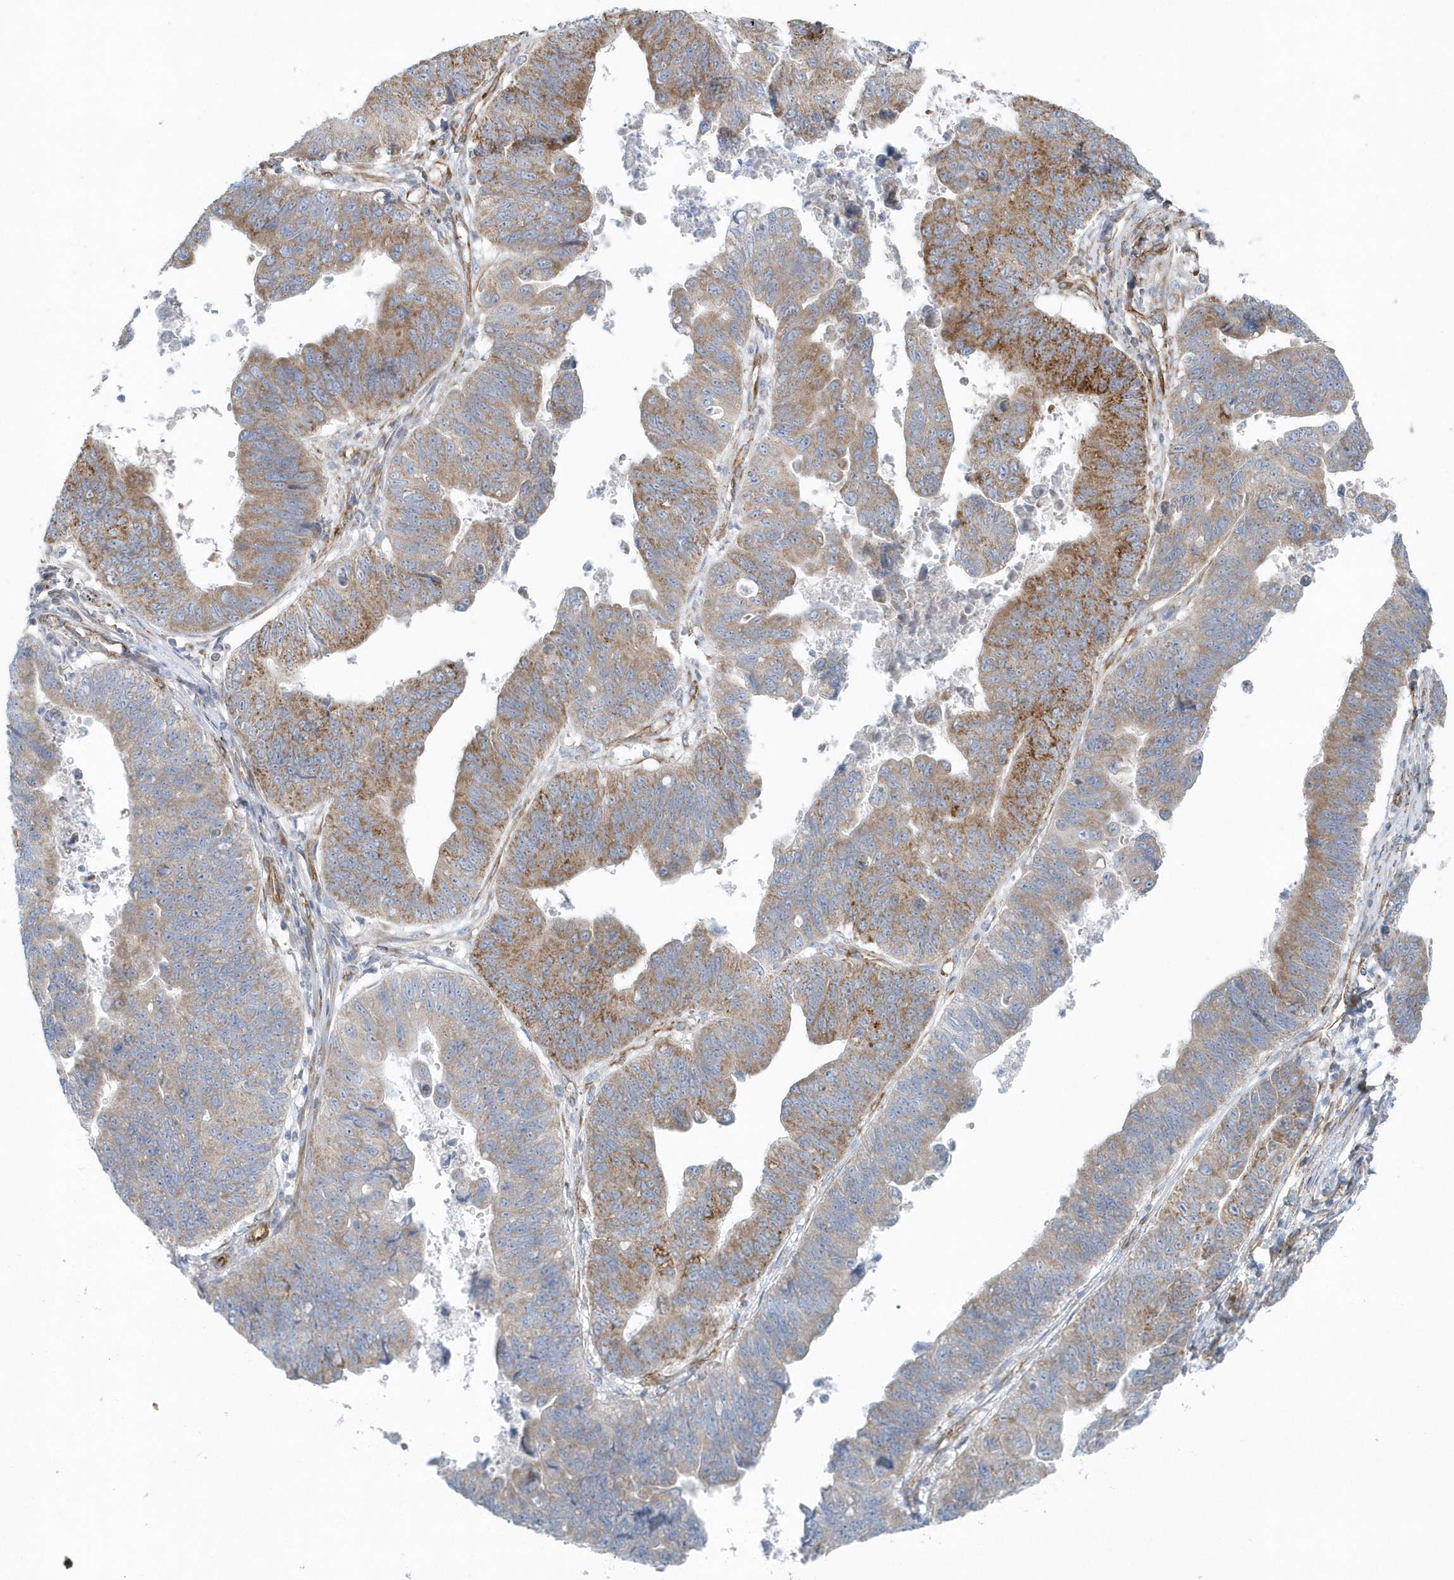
{"staining": {"intensity": "moderate", "quantity": "25%-75%", "location": "cytoplasmic/membranous"}, "tissue": "stomach cancer", "cell_type": "Tumor cells", "image_type": "cancer", "snomed": [{"axis": "morphology", "description": "Adenocarcinoma, NOS"}, {"axis": "topography", "description": "Stomach"}], "caption": "The image exhibits a brown stain indicating the presence of a protein in the cytoplasmic/membranous of tumor cells in stomach cancer.", "gene": "GPR152", "patient": {"sex": "male", "age": 59}}